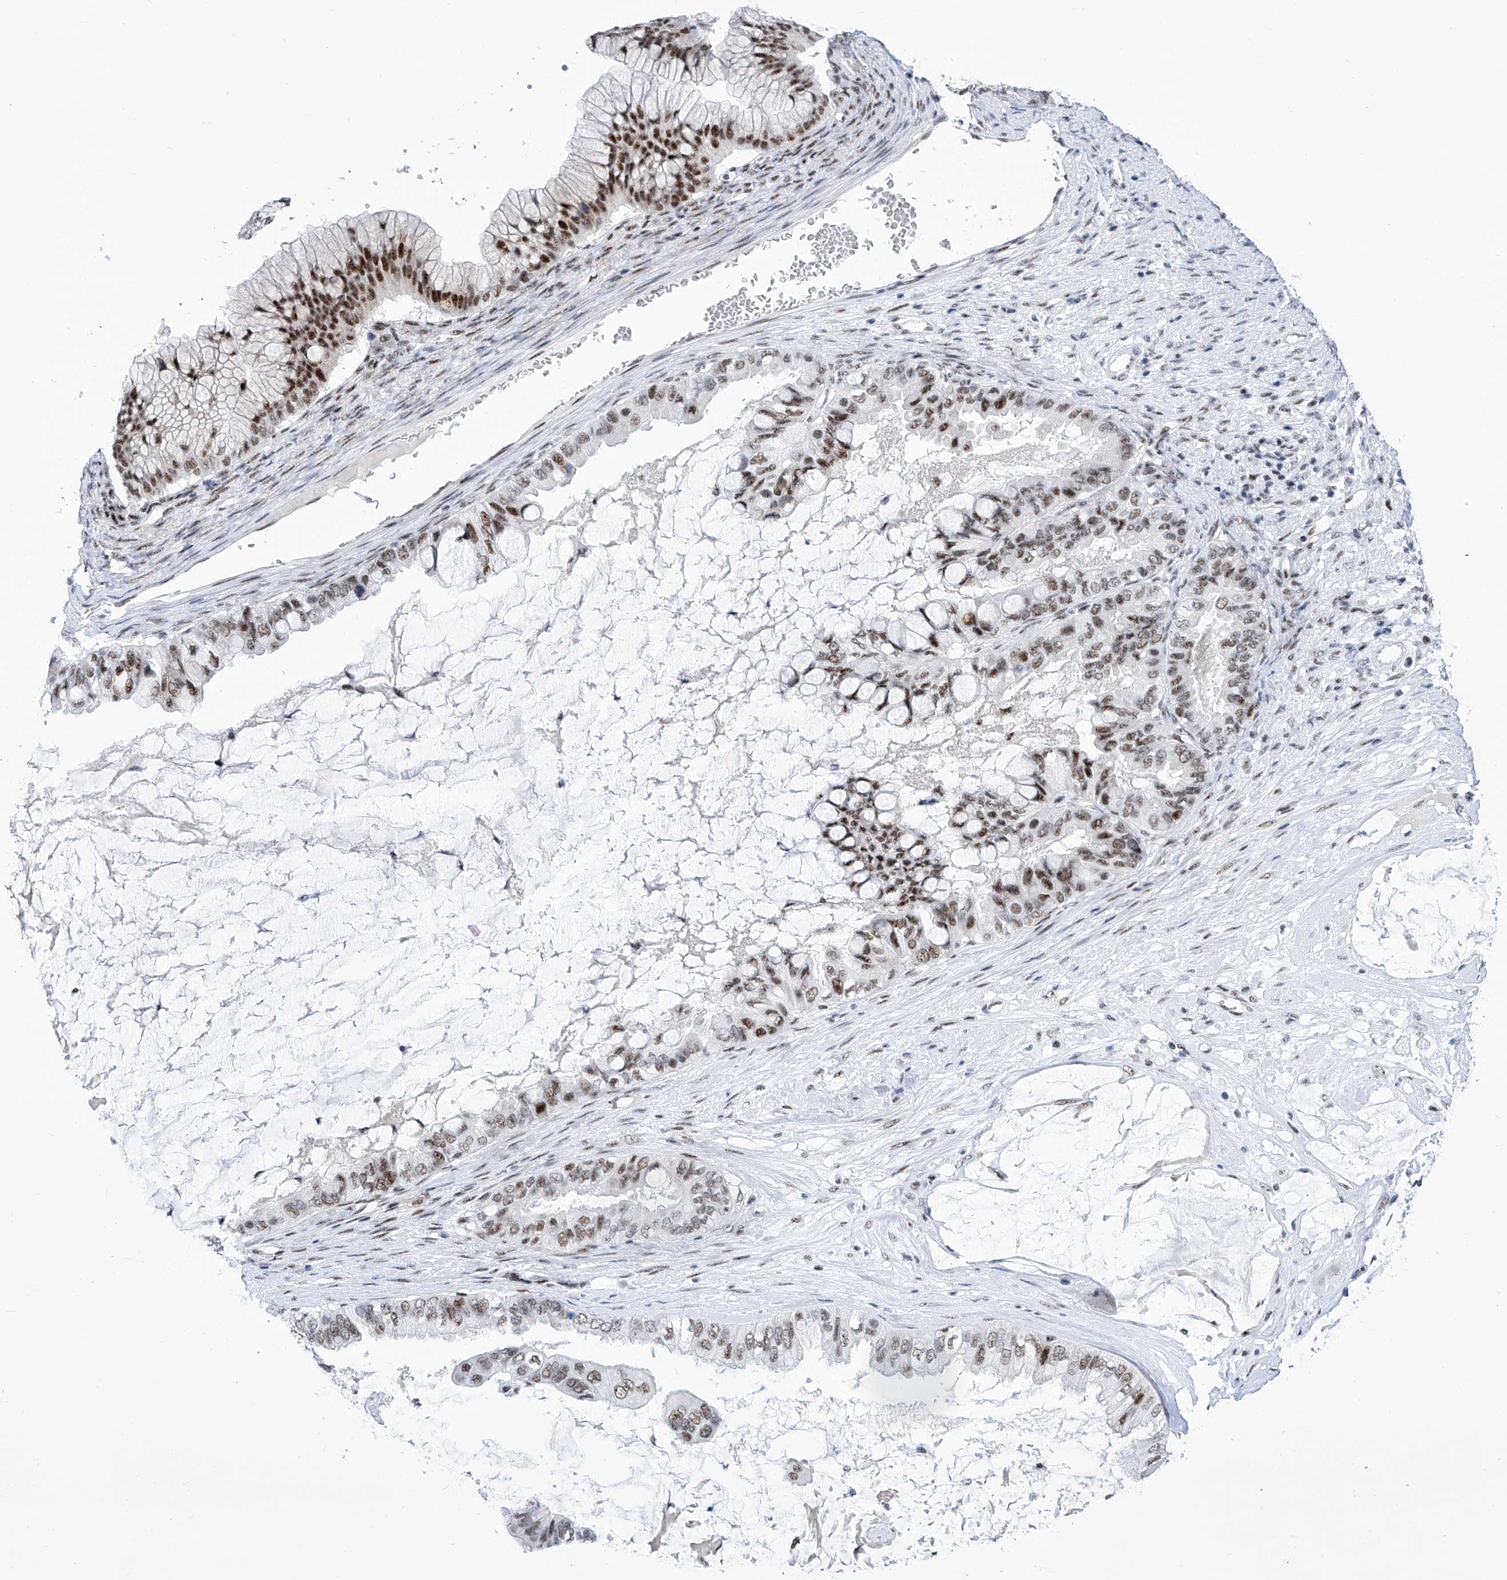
{"staining": {"intensity": "strong", "quantity": "25%-75%", "location": "nuclear"}, "tissue": "ovarian cancer", "cell_type": "Tumor cells", "image_type": "cancer", "snomed": [{"axis": "morphology", "description": "Cystadenocarcinoma, mucinous, NOS"}, {"axis": "topography", "description": "Ovary"}], "caption": "Human ovarian mucinous cystadenocarcinoma stained for a protein (brown) shows strong nuclear positive expression in approximately 25%-75% of tumor cells.", "gene": "SART1", "patient": {"sex": "female", "age": 80}}